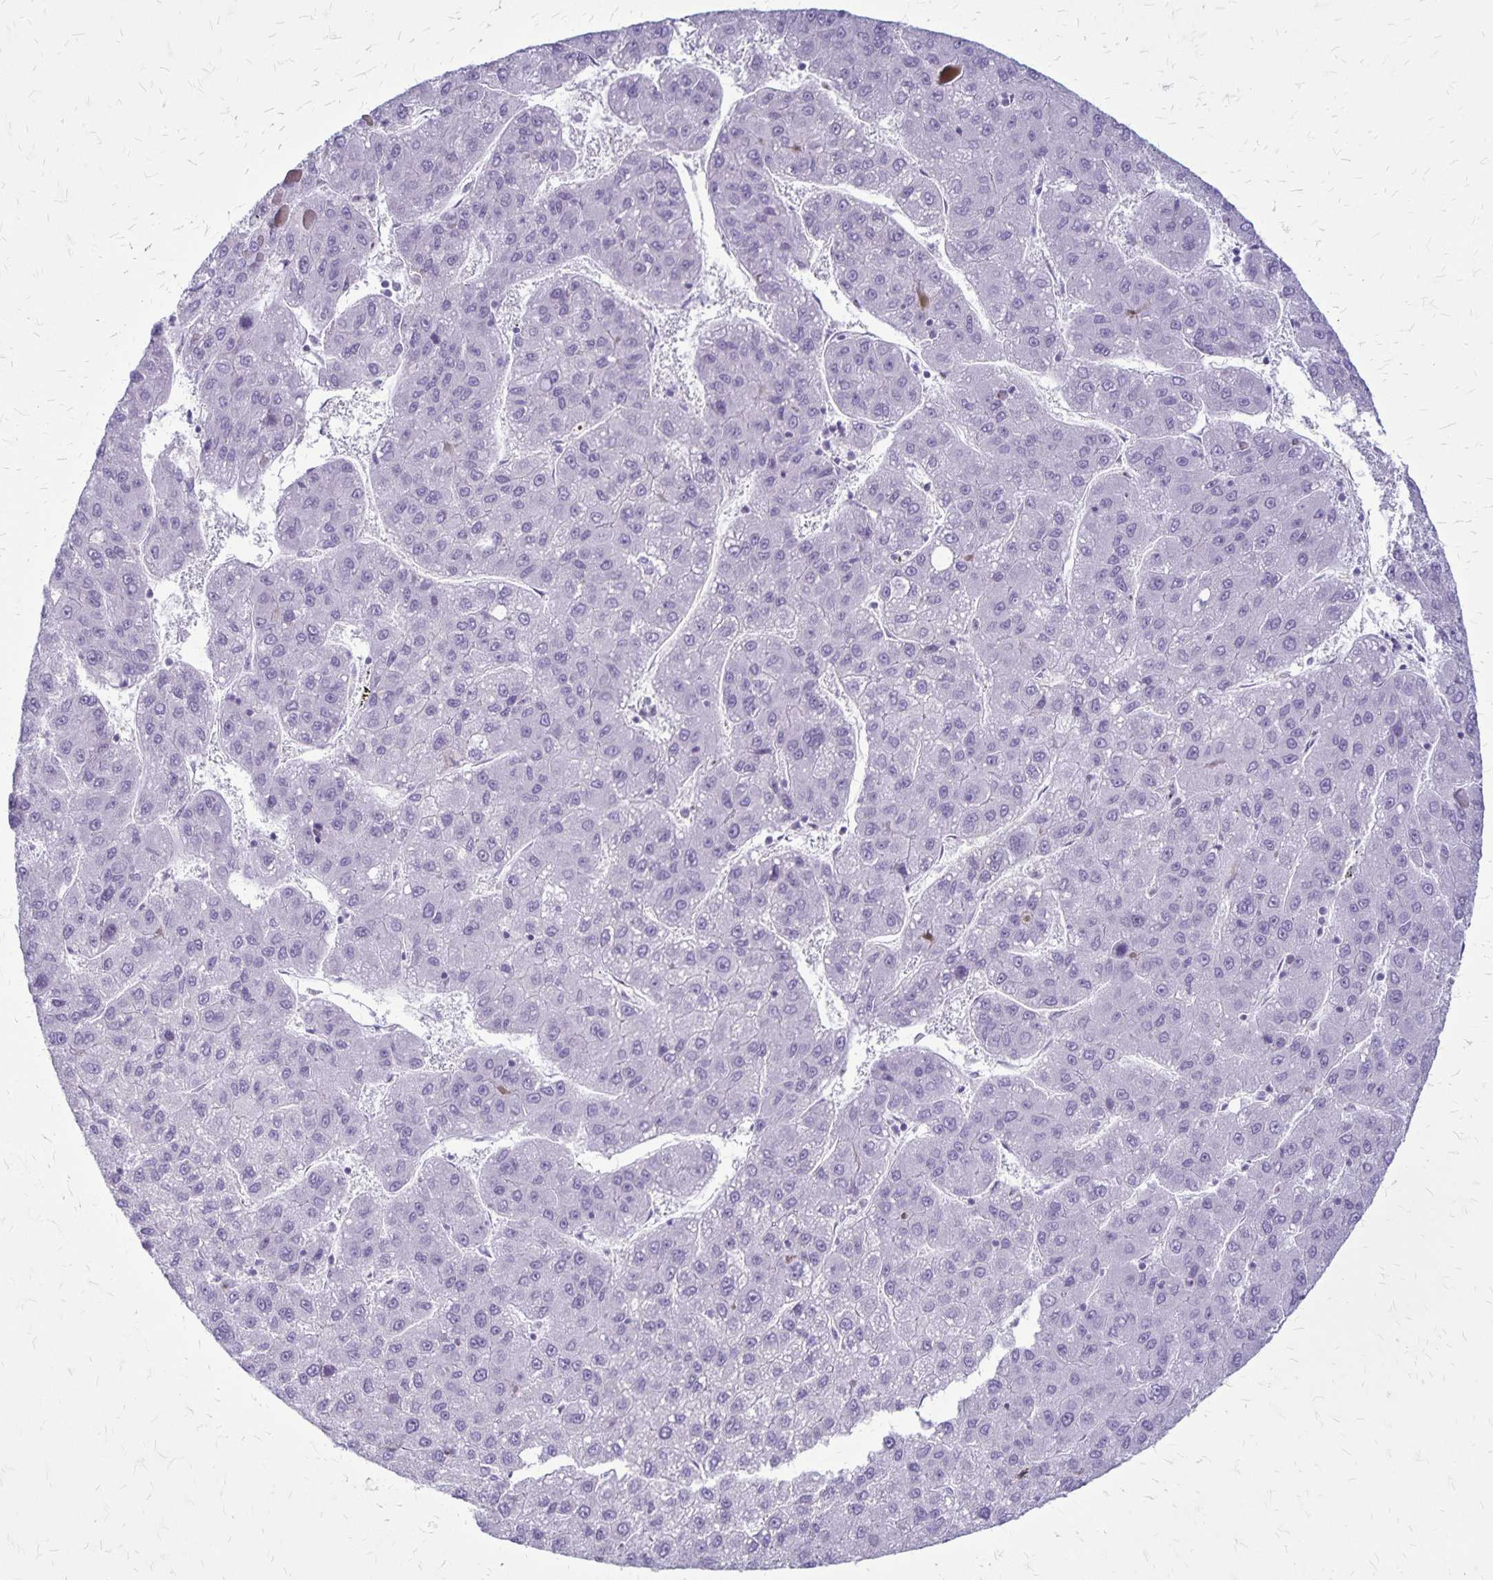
{"staining": {"intensity": "negative", "quantity": "none", "location": "none"}, "tissue": "liver cancer", "cell_type": "Tumor cells", "image_type": "cancer", "snomed": [{"axis": "morphology", "description": "Carcinoma, Hepatocellular, NOS"}, {"axis": "topography", "description": "Liver"}], "caption": "Human liver hepatocellular carcinoma stained for a protein using IHC reveals no positivity in tumor cells.", "gene": "GP9", "patient": {"sex": "female", "age": 82}}